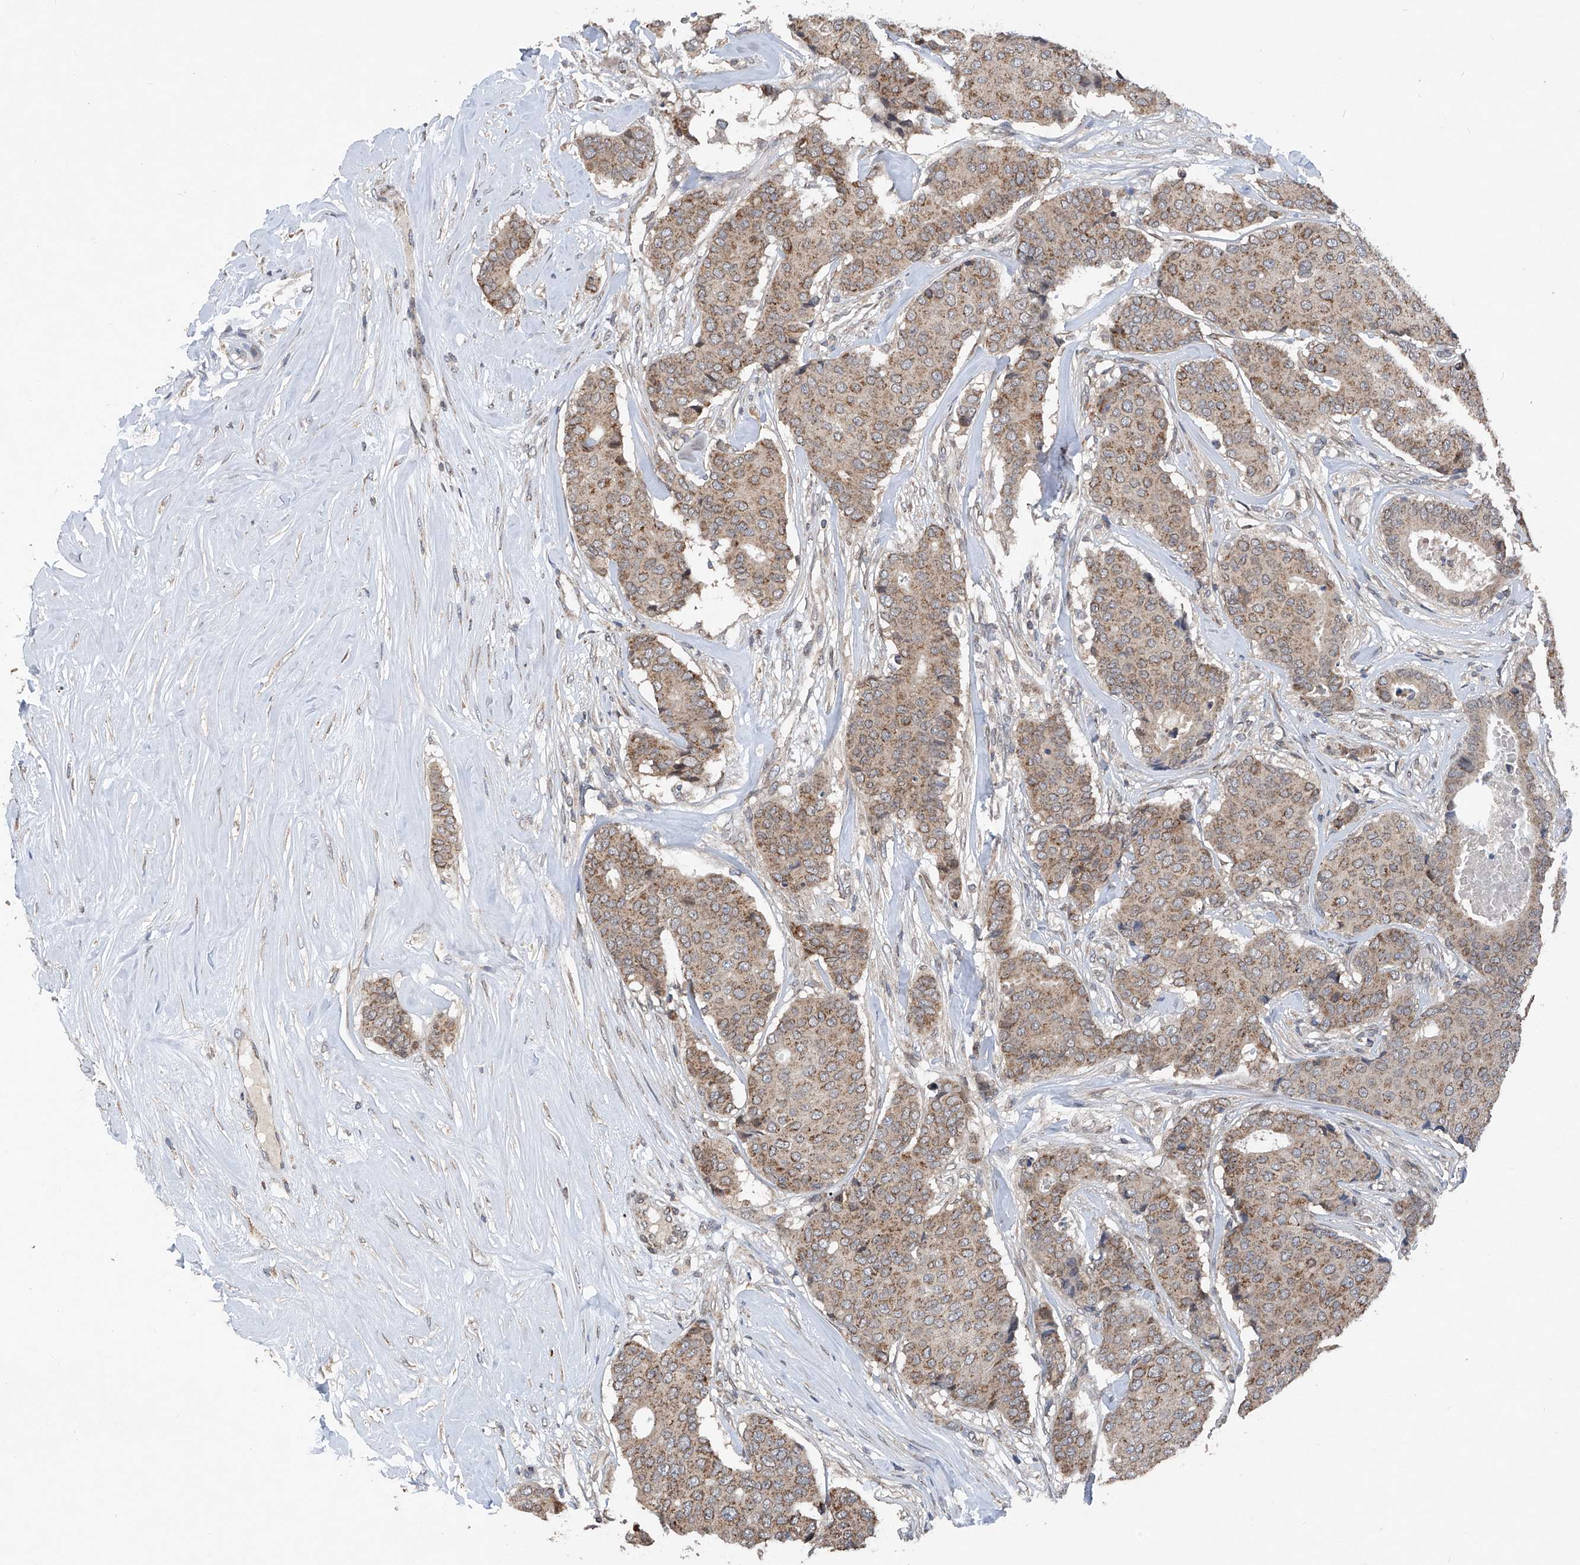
{"staining": {"intensity": "moderate", "quantity": ">75%", "location": "cytoplasmic/membranous"}, "tissue": "breast cancer", "cell_type": "Tumor cells", "image_type": "cancer", "snomed": [{"axis": "morphology", "description": "Duct carcinoma"}, {"axis": "topography", "description": "Breast"}], "caption": "Immunohistochemistry micrograph of neoplastic tissue: human breast cancer (invasive ductal carcinoma) stained using immunohistochemistry (IHC) demonstrates medium levels of moderate protein expression localized specifically in the cytoplasmic/membranous of tumor cells, appearing as a cytoplasmic/membranous brown color.", "gene": "BCKDHB", "patient": {"sex": "female", "age": 75}}